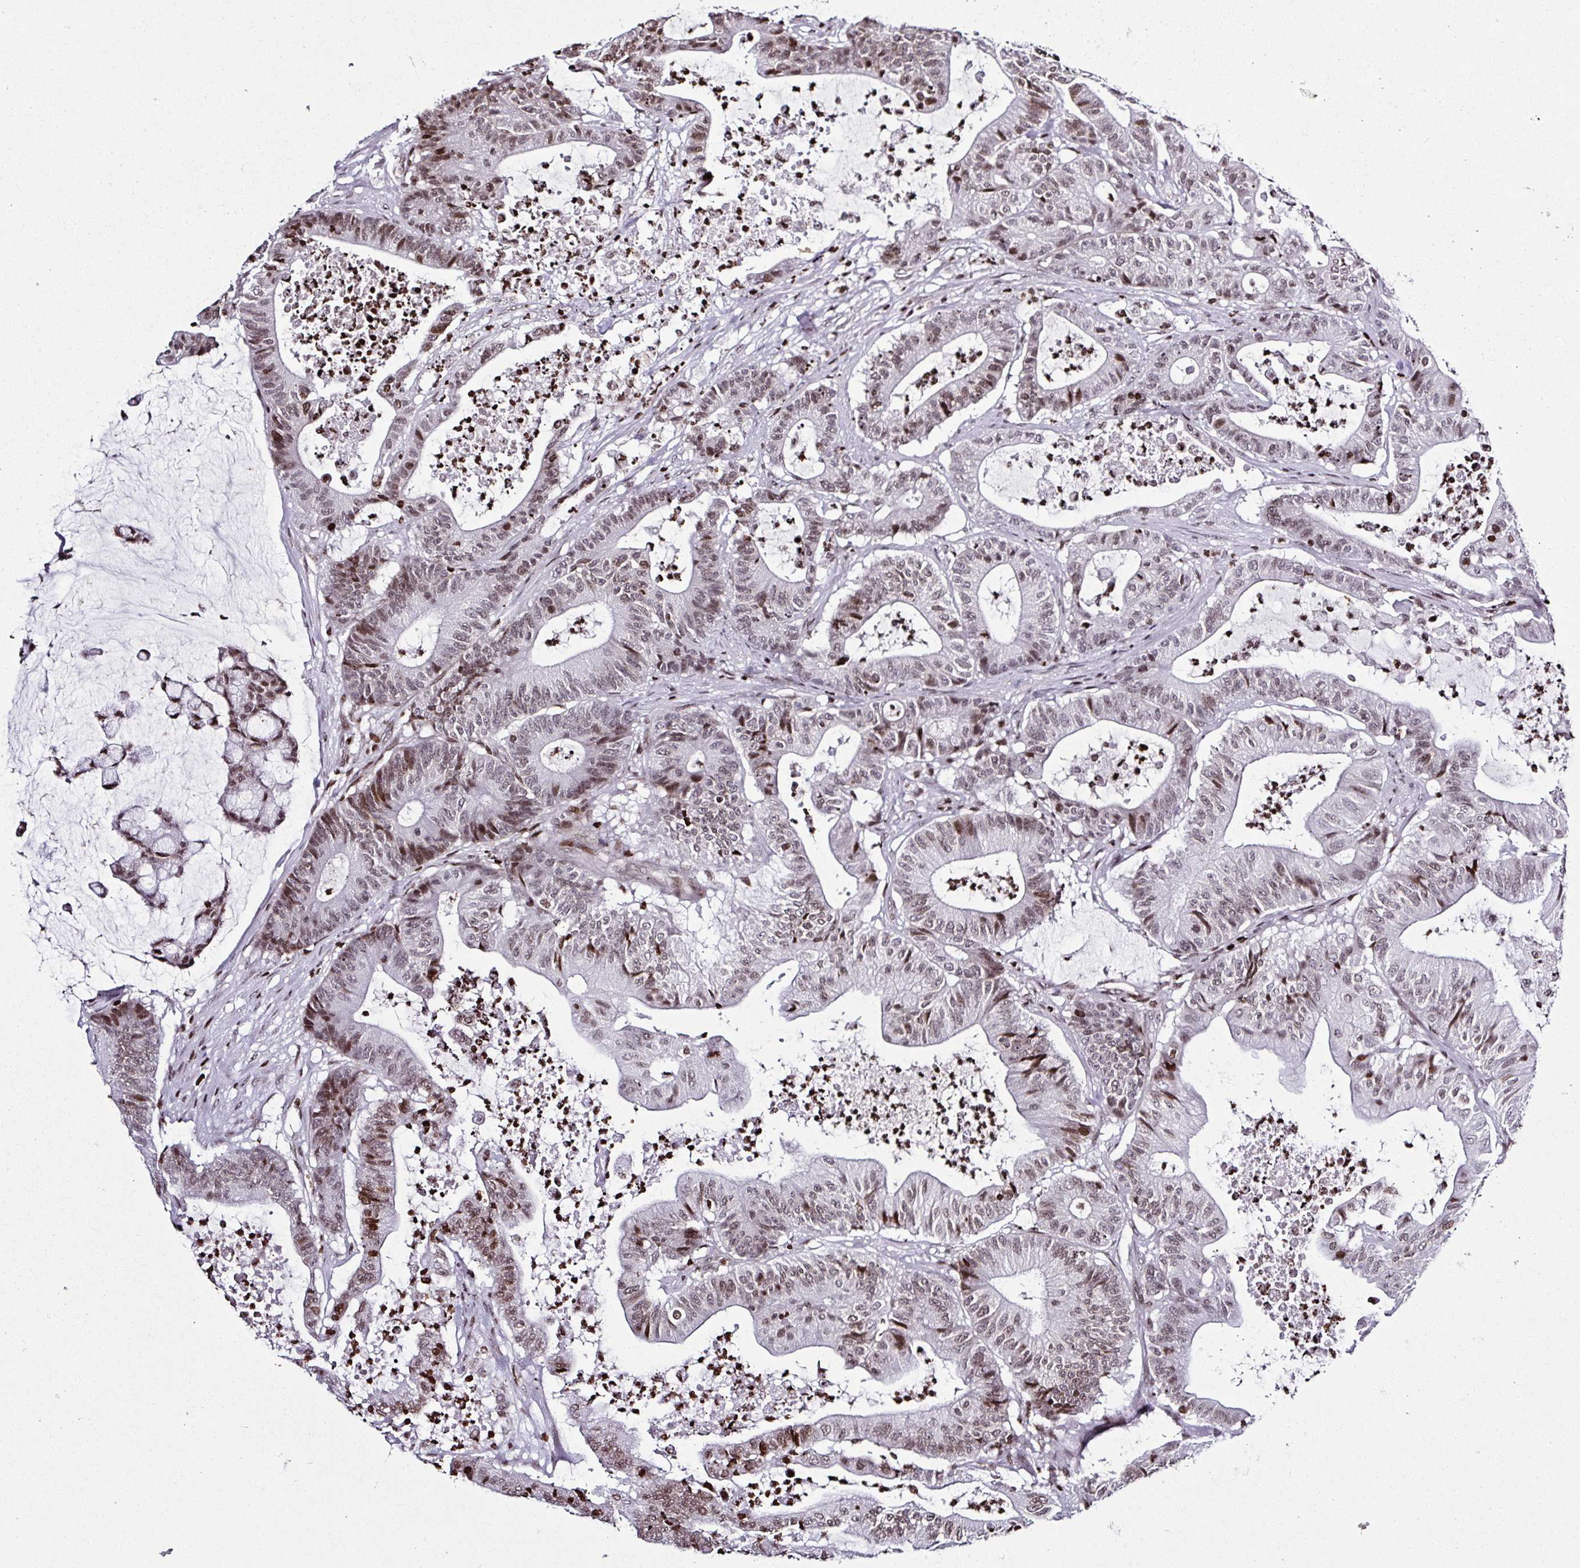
{"staining": {"intensity": "moderate", "quantity": ">75%", "location": "nuclear"}, "tissue": "colorectal cancer", "cell_type": "Tumor cells", "image_type": "cancer", "snomed": [{"axis": "morphology", "description": "Adenocarcinoma, NOS"}, {"axis": "topography", "description": "Colon"}], "caption": "Protein analysis of colorectal cancer (adenocarcinoma) tissue shows moderate nuclear staining in about >75% of tumor cells. The protein is stained brown, and the nuclei are stained in blue (DAB (3,3'-diaminobenzidine) IHC with brightfield microscopy, high magnification).", "gene": "RASL11A", "patient": {"sex": "female", "age": 84}}